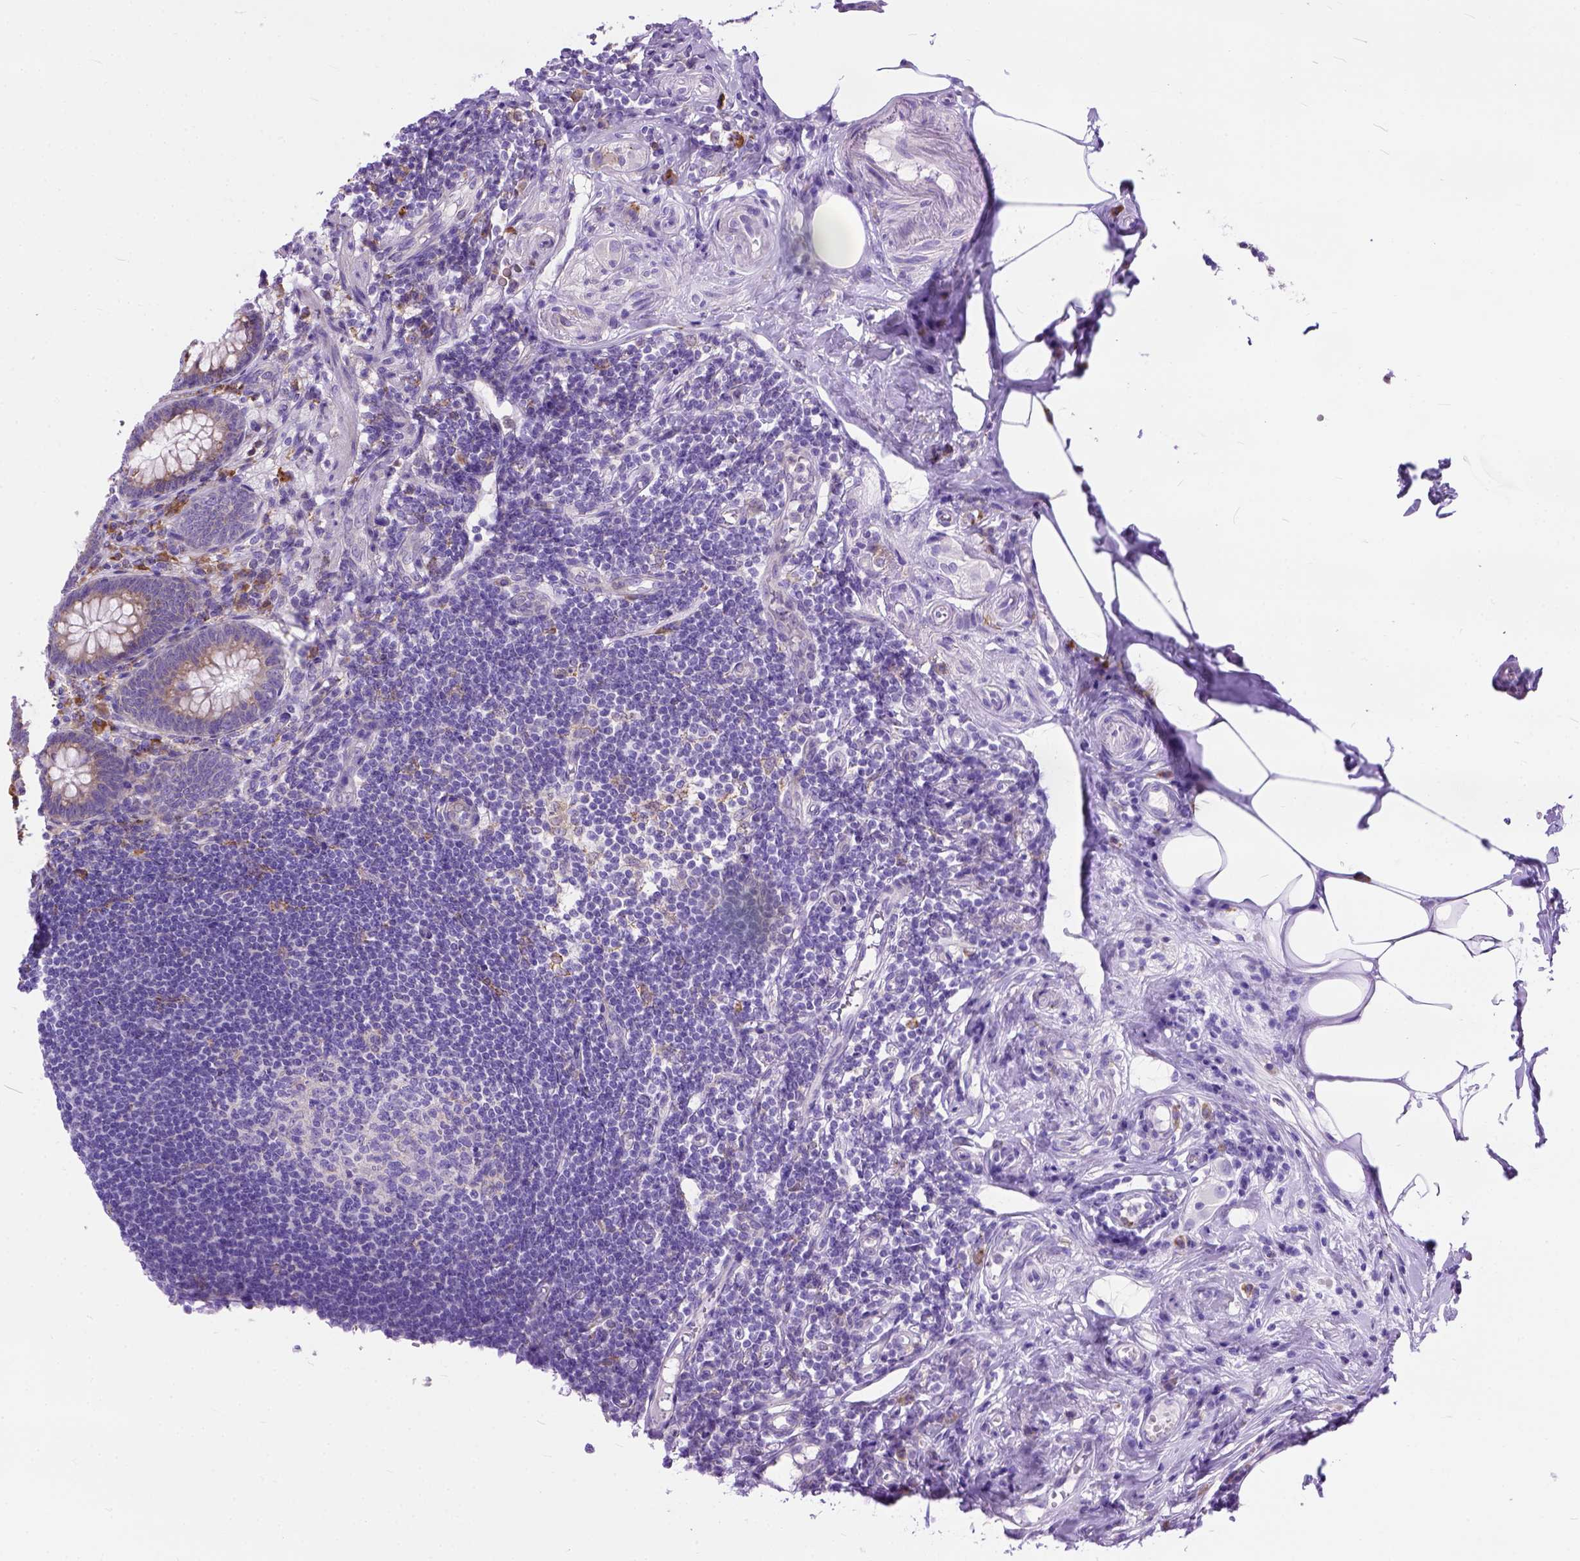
{"staining": {"intensity": "strong", "quantity": "<25%", "location": "cytoplasmic/membranous"}, "tissue": "appendix", "cell_type": "Glandular cells", "image_type": "normal", "snomed": [{"axis": "morphology", "description": "Normal tissue, NOS"}, {"axis": "topography", "description": "Appendix"}], "caption": "This photomicrograph exhibits immunohistochemistry (IHC) staining of benign human appendix, with medium strong cytoplasmic/membranous expression in approximately <25% of glandular cells.", "gene": "PLK4", "patient": {"sex": "female", "age": 57}}